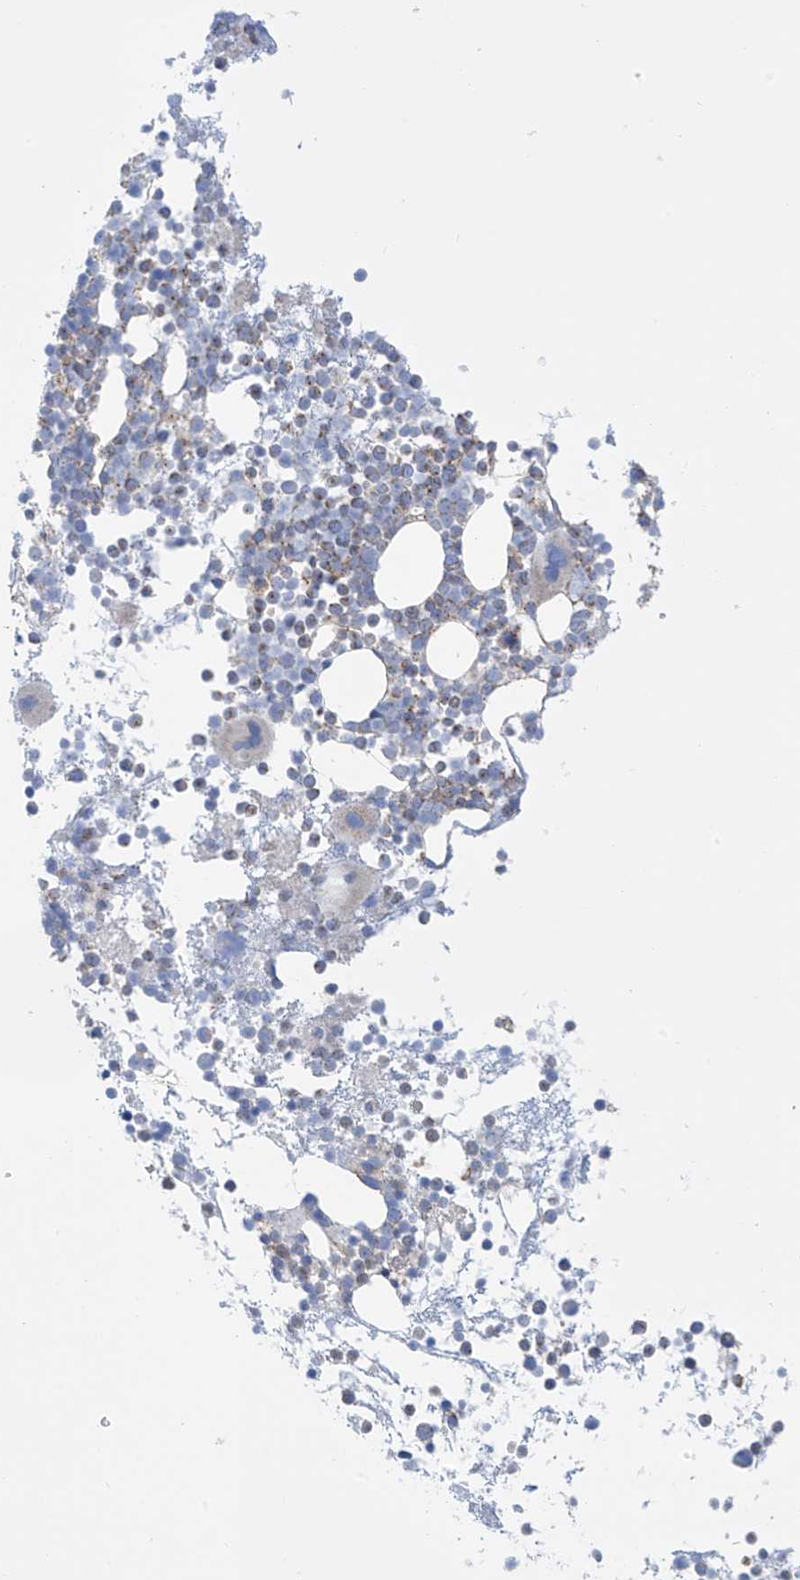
{"staining": {"intensity": "weak", "quantity": "25%-75%", "location": "cytoplasmic/membranous"}, "tissue": "bone marrow", "cell_type": "Hematopoietic cells", "image_type": "normal", "snomed": [{"axis": "morphology", "description": "Normal tissue, NOS"}, {"axis": "topography", "description": "Bone marrow"}], "caption": "A brown stain labels weak cytoplasmic/membranous expression of a protein in hematopoietic cells of unremarkable bone marrow. The protein is stained brown, and the nuclei are stained in blue (DAB IHC with brightfield microscopy, high magnification).", "gene": "FABP2", "patient": {"sex": "female", "age": 57}}